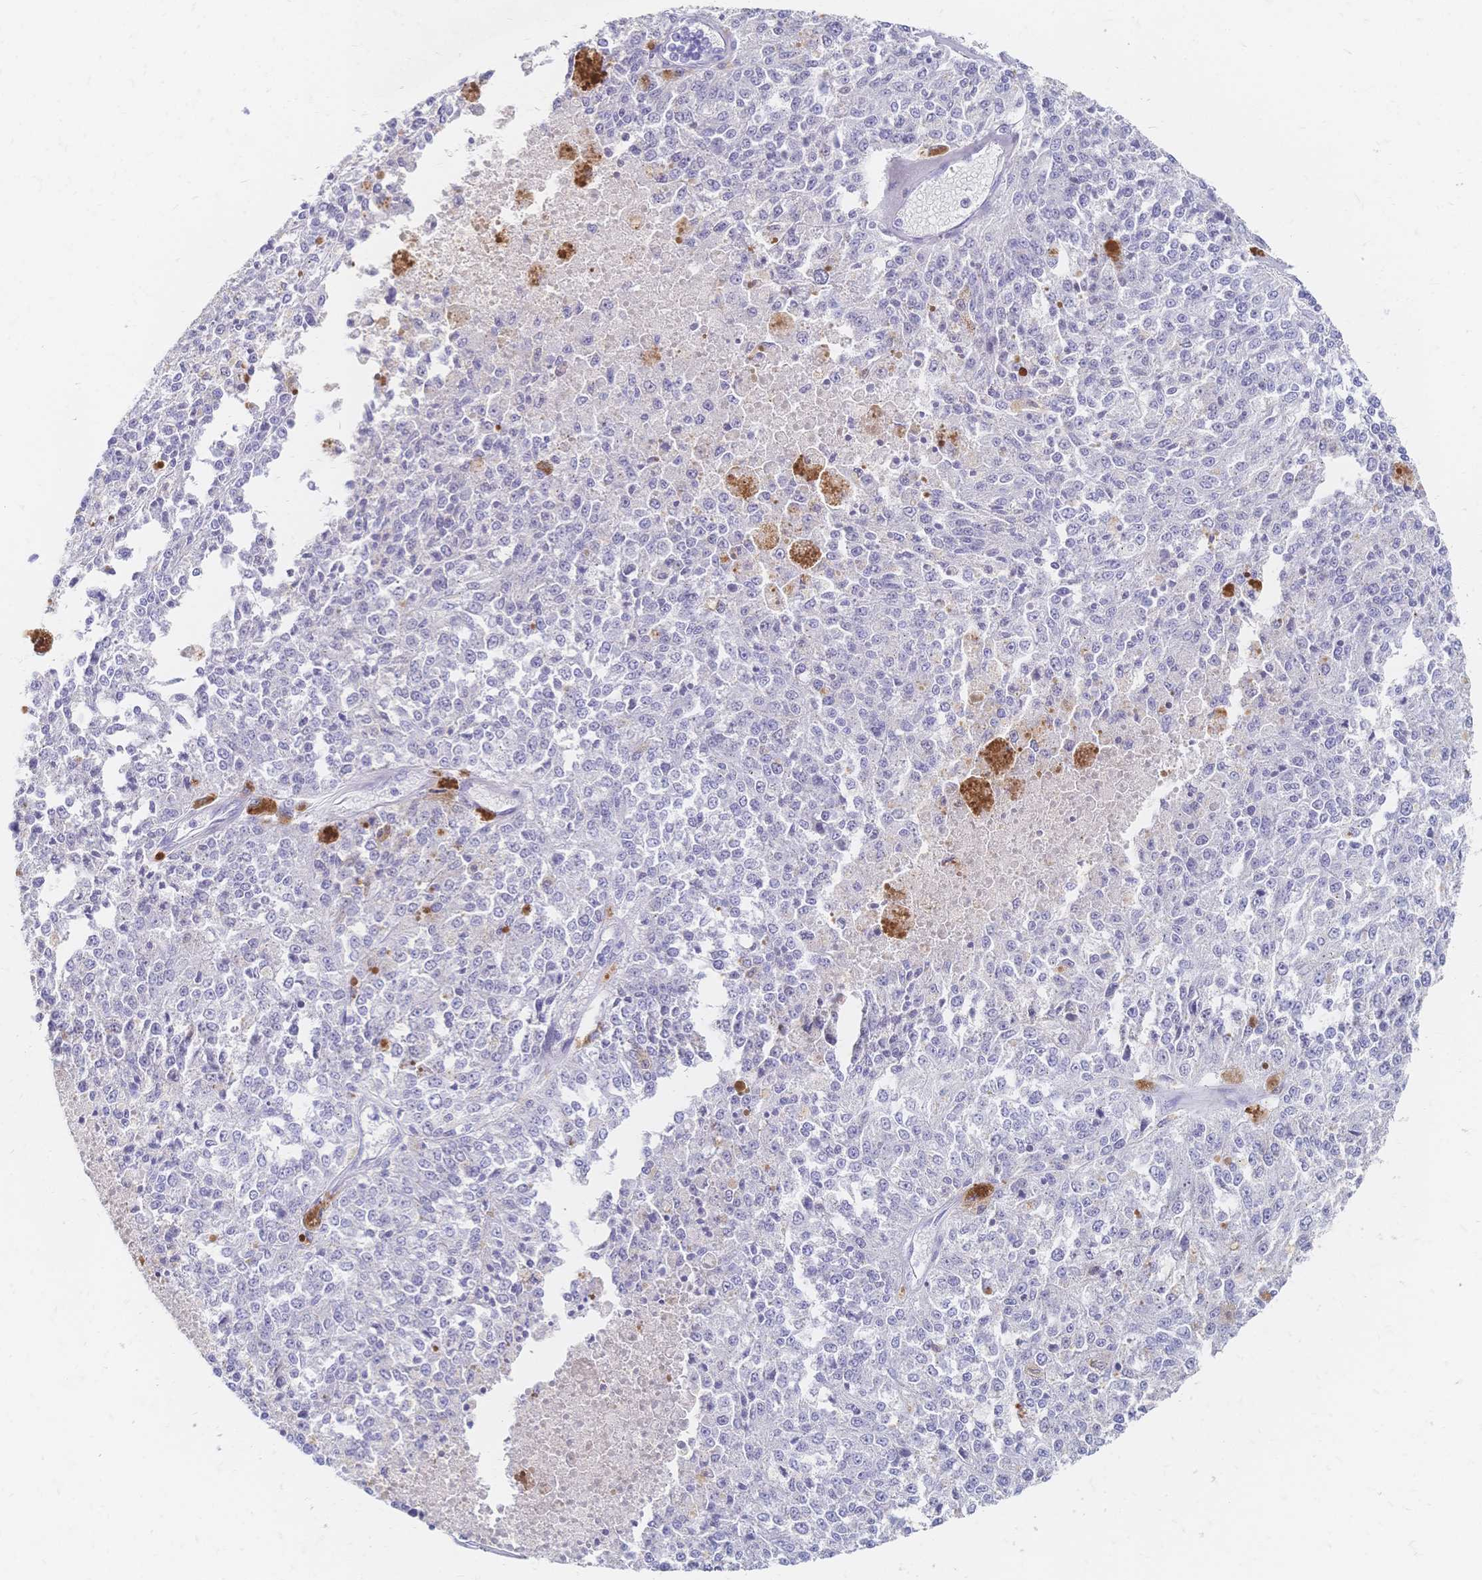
{"staining": {"intensity": "negative", "quantity": "none", "location": "none"}, "tissue": "melanoma", "cell_type": "Tumor cells", "image_type": "cancer", "snomed": [{"axis": "morphology", "description": "Malignant melanoma, Metastatic site"}, {"axis": "topography", "description": "Lymph node"}], "caption": "Melanoma was stained to show a protein in brown. There is no significant staining in tumor cells.", "gene": "PSORS1C2", "patient": {"sex": "female", "age": 64}}